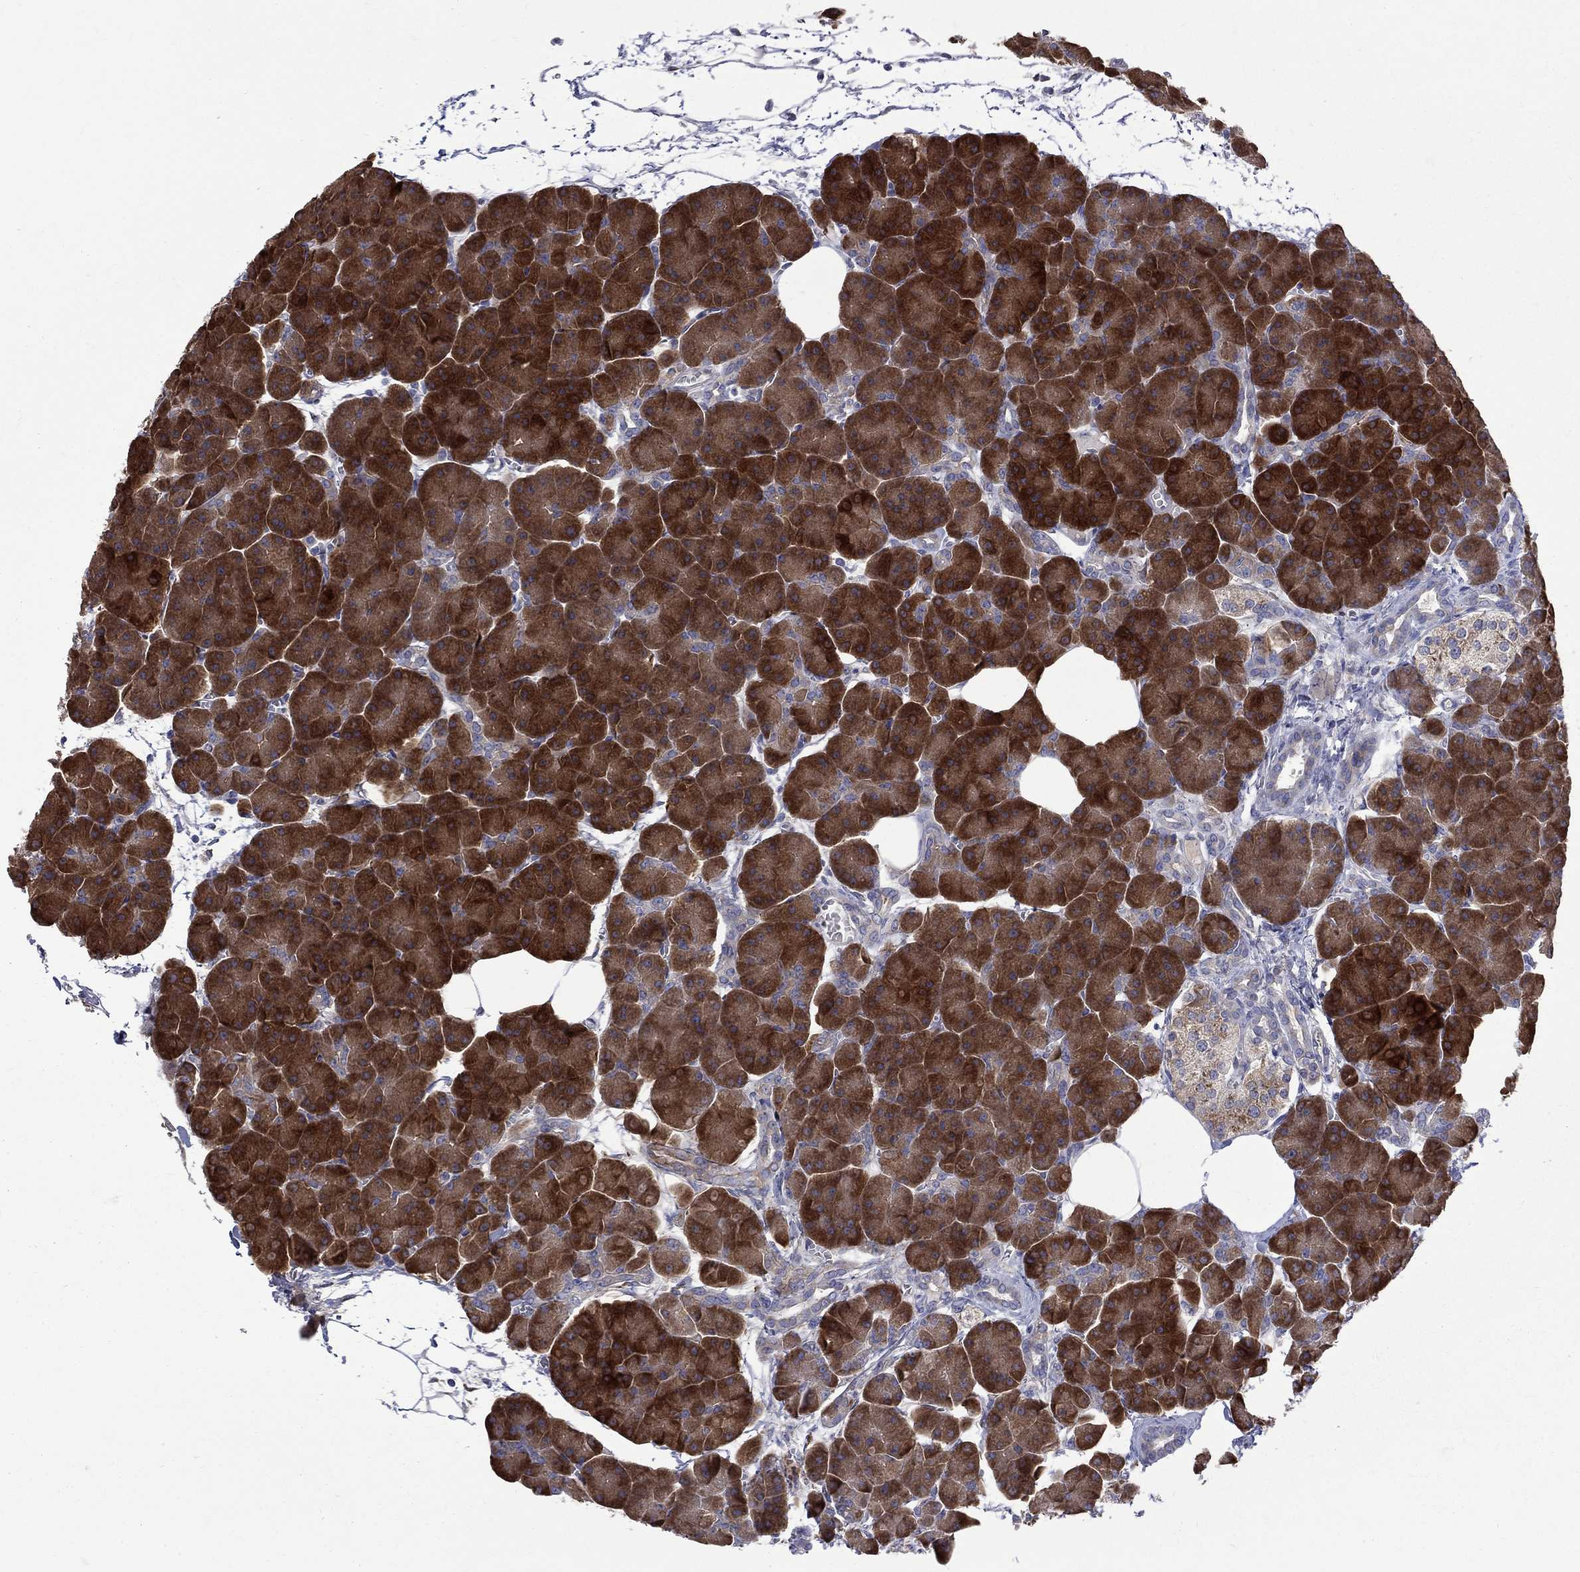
{"staining": {"intensity": "strong", "quantity": ">75%", "location": "cytoplasmic/membranous"}, "tissue": "pancreas", "cell_type": "Exocrine glandular cells", "image_type": "normal", "snomed": [{"axis": "morphology", "description": "Normal tissue, NOS"}, {"axis": "topography", "description": "Adipose tissue"}, {"axis": "topography", "description": "Pancreas"}, {"axis": "topography", "description": "Peripheral nerve tissue"}], "caption": "Benign pancreas displays strong cytoplasmic/membranous expression in approximately >75% of exocrine glandular cells The protein is shown in brown color, while the nuclei are stained blue..", "gene": "ASNS", "patient": {"sex": "female", "age": 58}}